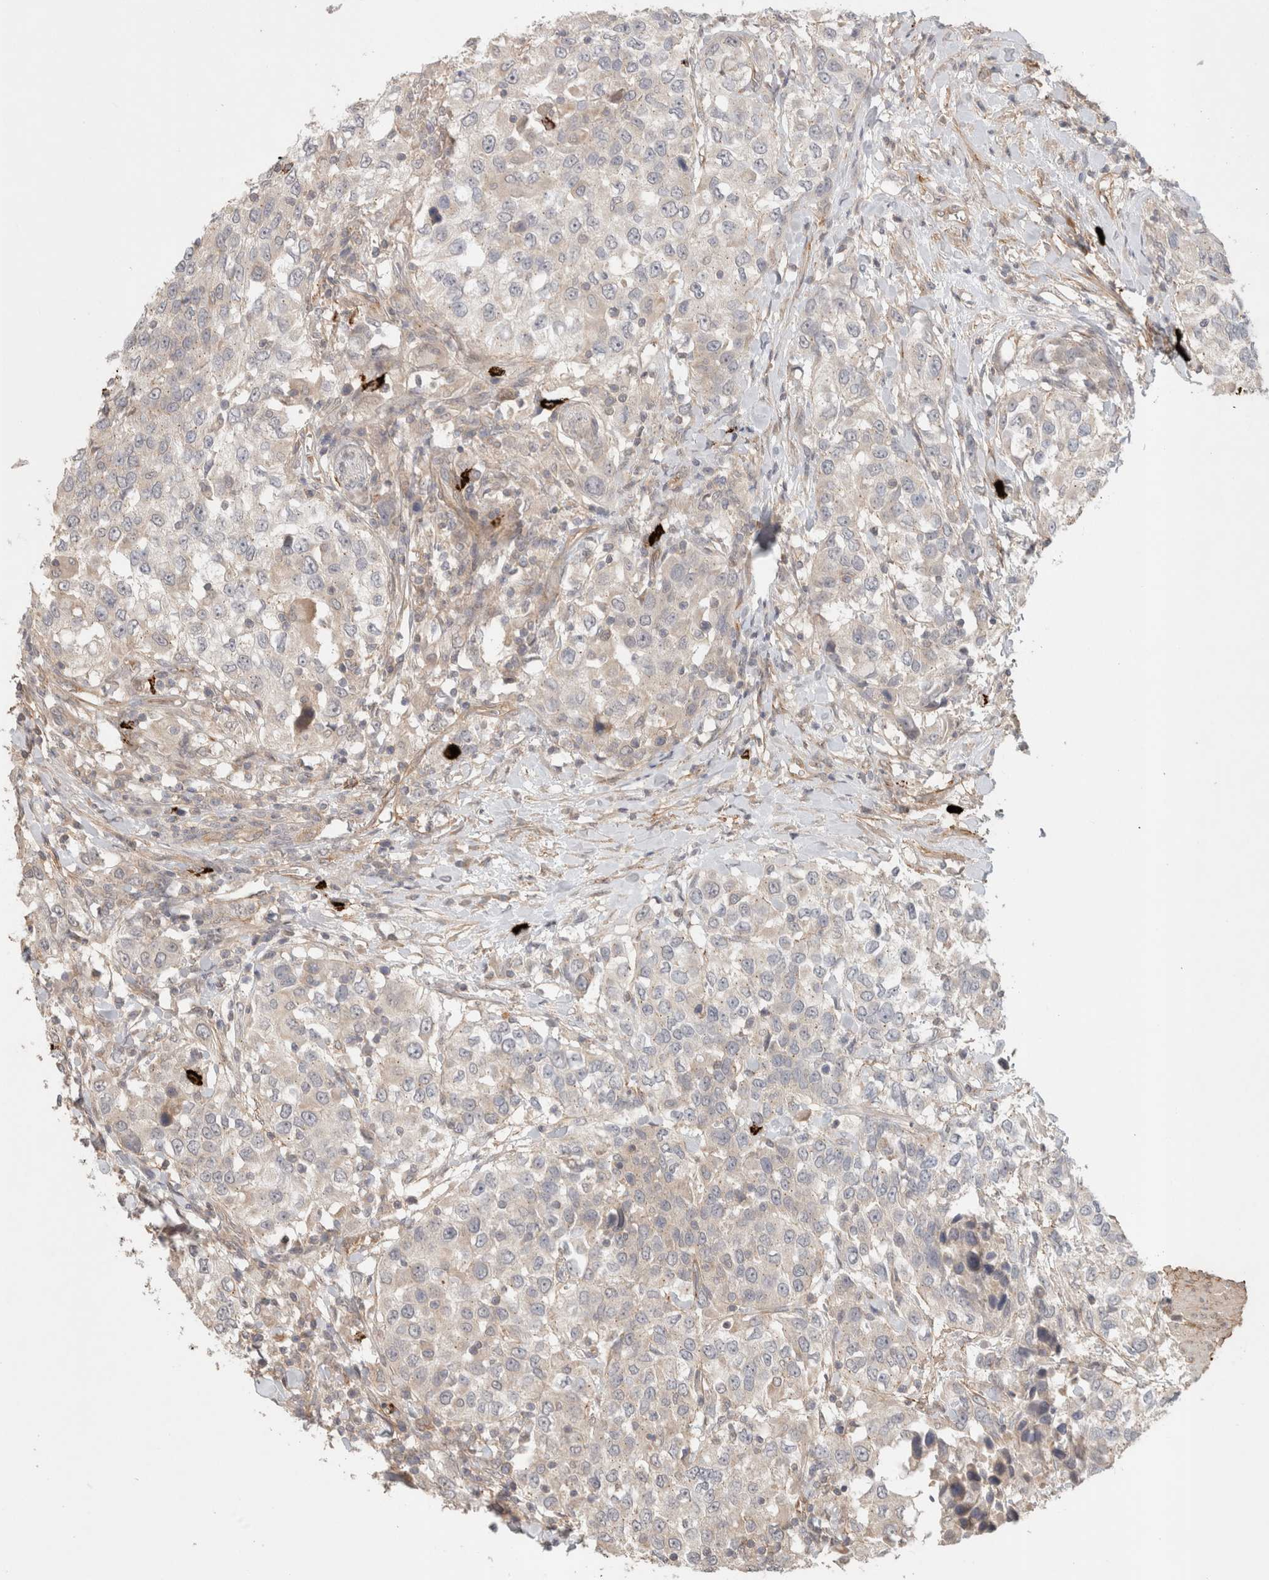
{"staining": {"intensity": "negative", "quantity": "none", "location": "none"}, "tissue": "urothelial cancer", "cell_type": "Tumor cells", "image_type": "cancer", "snomed": [{"axis": "morphology", "description": "Urothelial carcinoma, High grade"}, {"axis": "topography", "description": "Urinary bladder"}], "caption": "A high-resolution histopathology image shows immunohistochemistry (IHC) staining of high-grade urothelial carcinoma, which demonstrates no significant staining in tumor cells.", "gene": "HSPG2", "patient": {"sex": "female", "age": 80}}